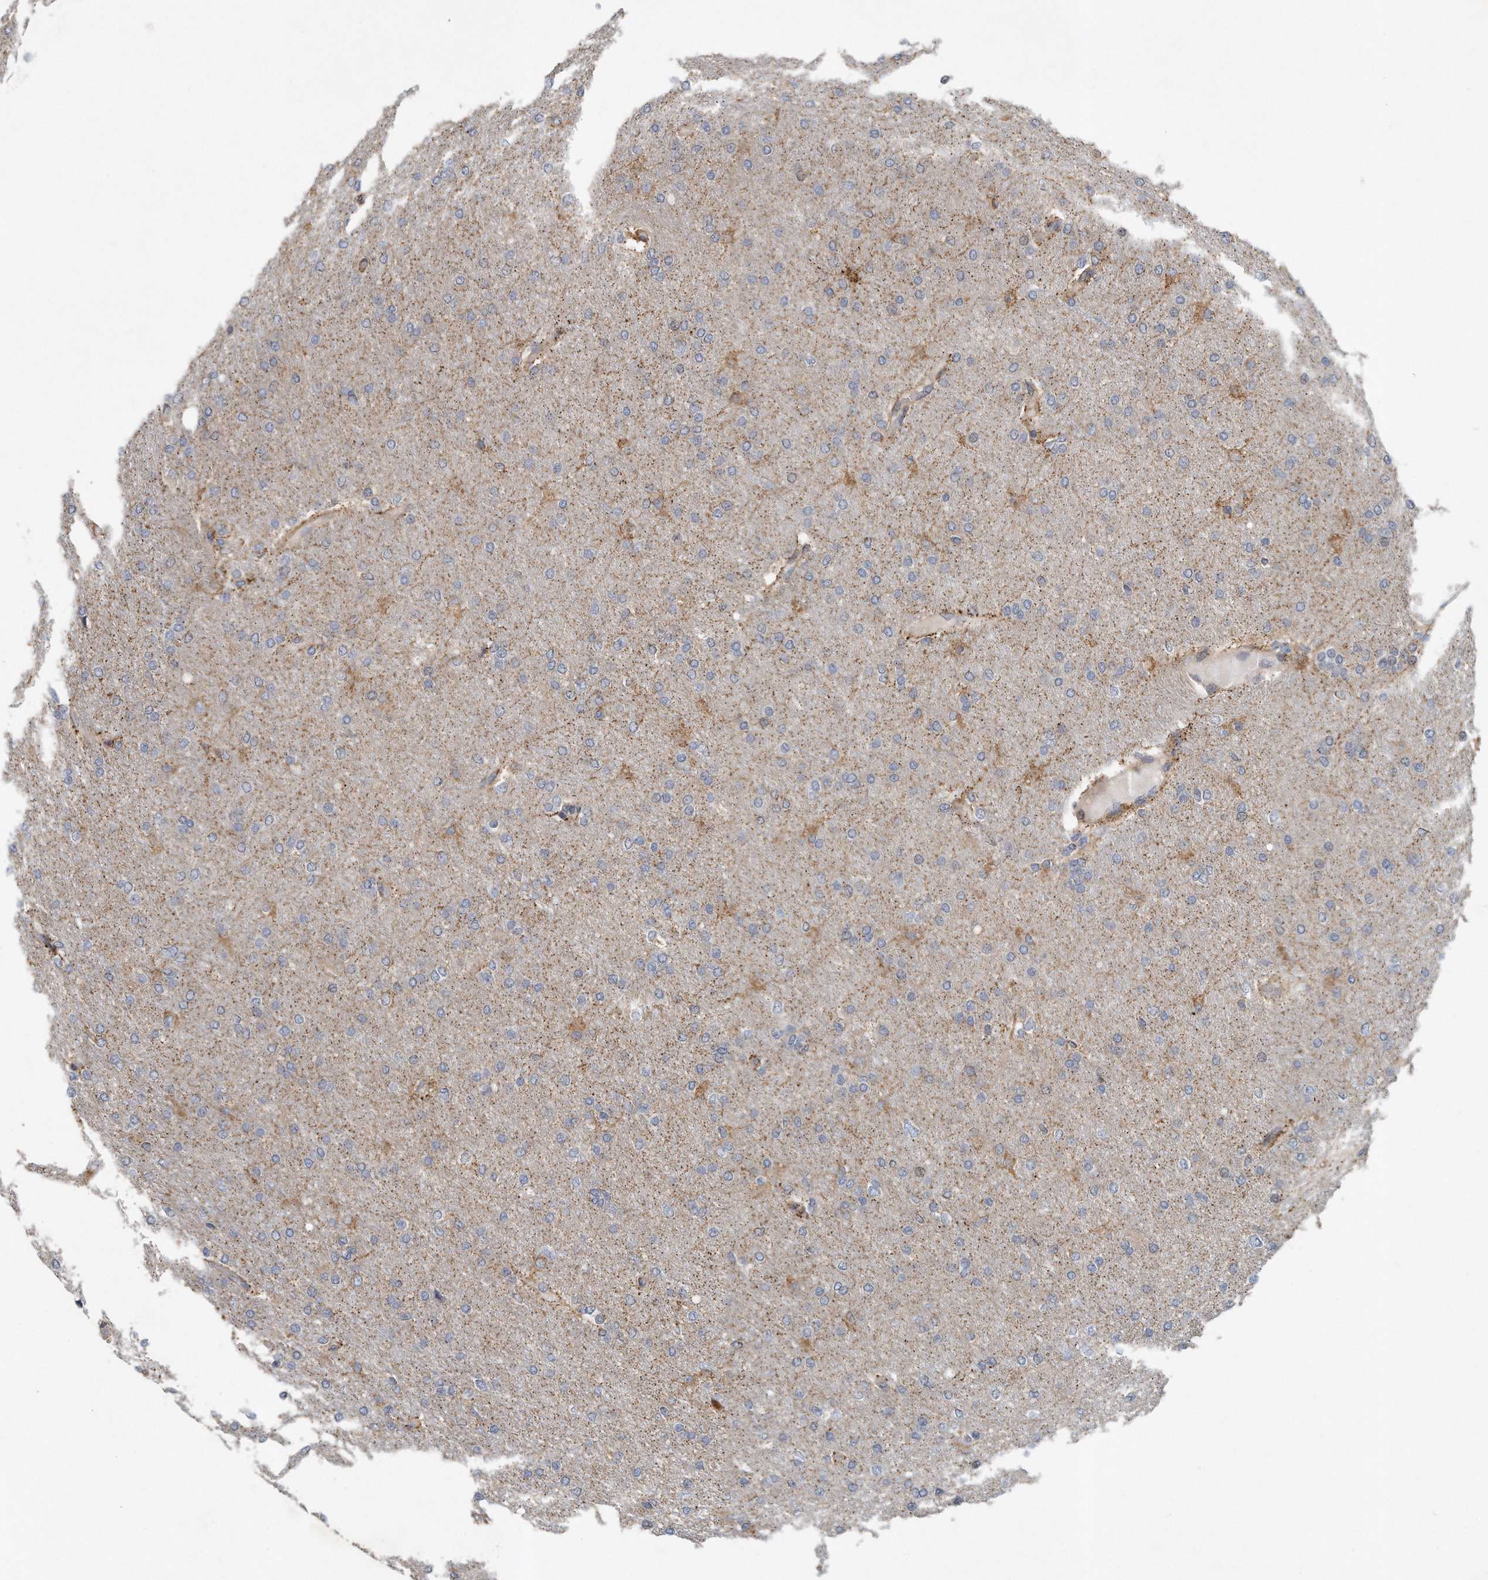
{"staining": {"intensity": "negative", "quantity": "none", "location": "none"}, "tissue": "glioma", "cell_type": "Tumor cells", "image_type": "cancer", "snomed": [{"axis": "morphology", "description": "Glioma, malignant, High grade"}, {"axis": "topography", "description": "Cerebral cortex"}], "caption": "IHC micrograph of human glioma stained for a protein (brown), which exhibits no positivity in tumor cells.", "gene": "PCDH8", "patient": {"sex": "female", "age": 36}}